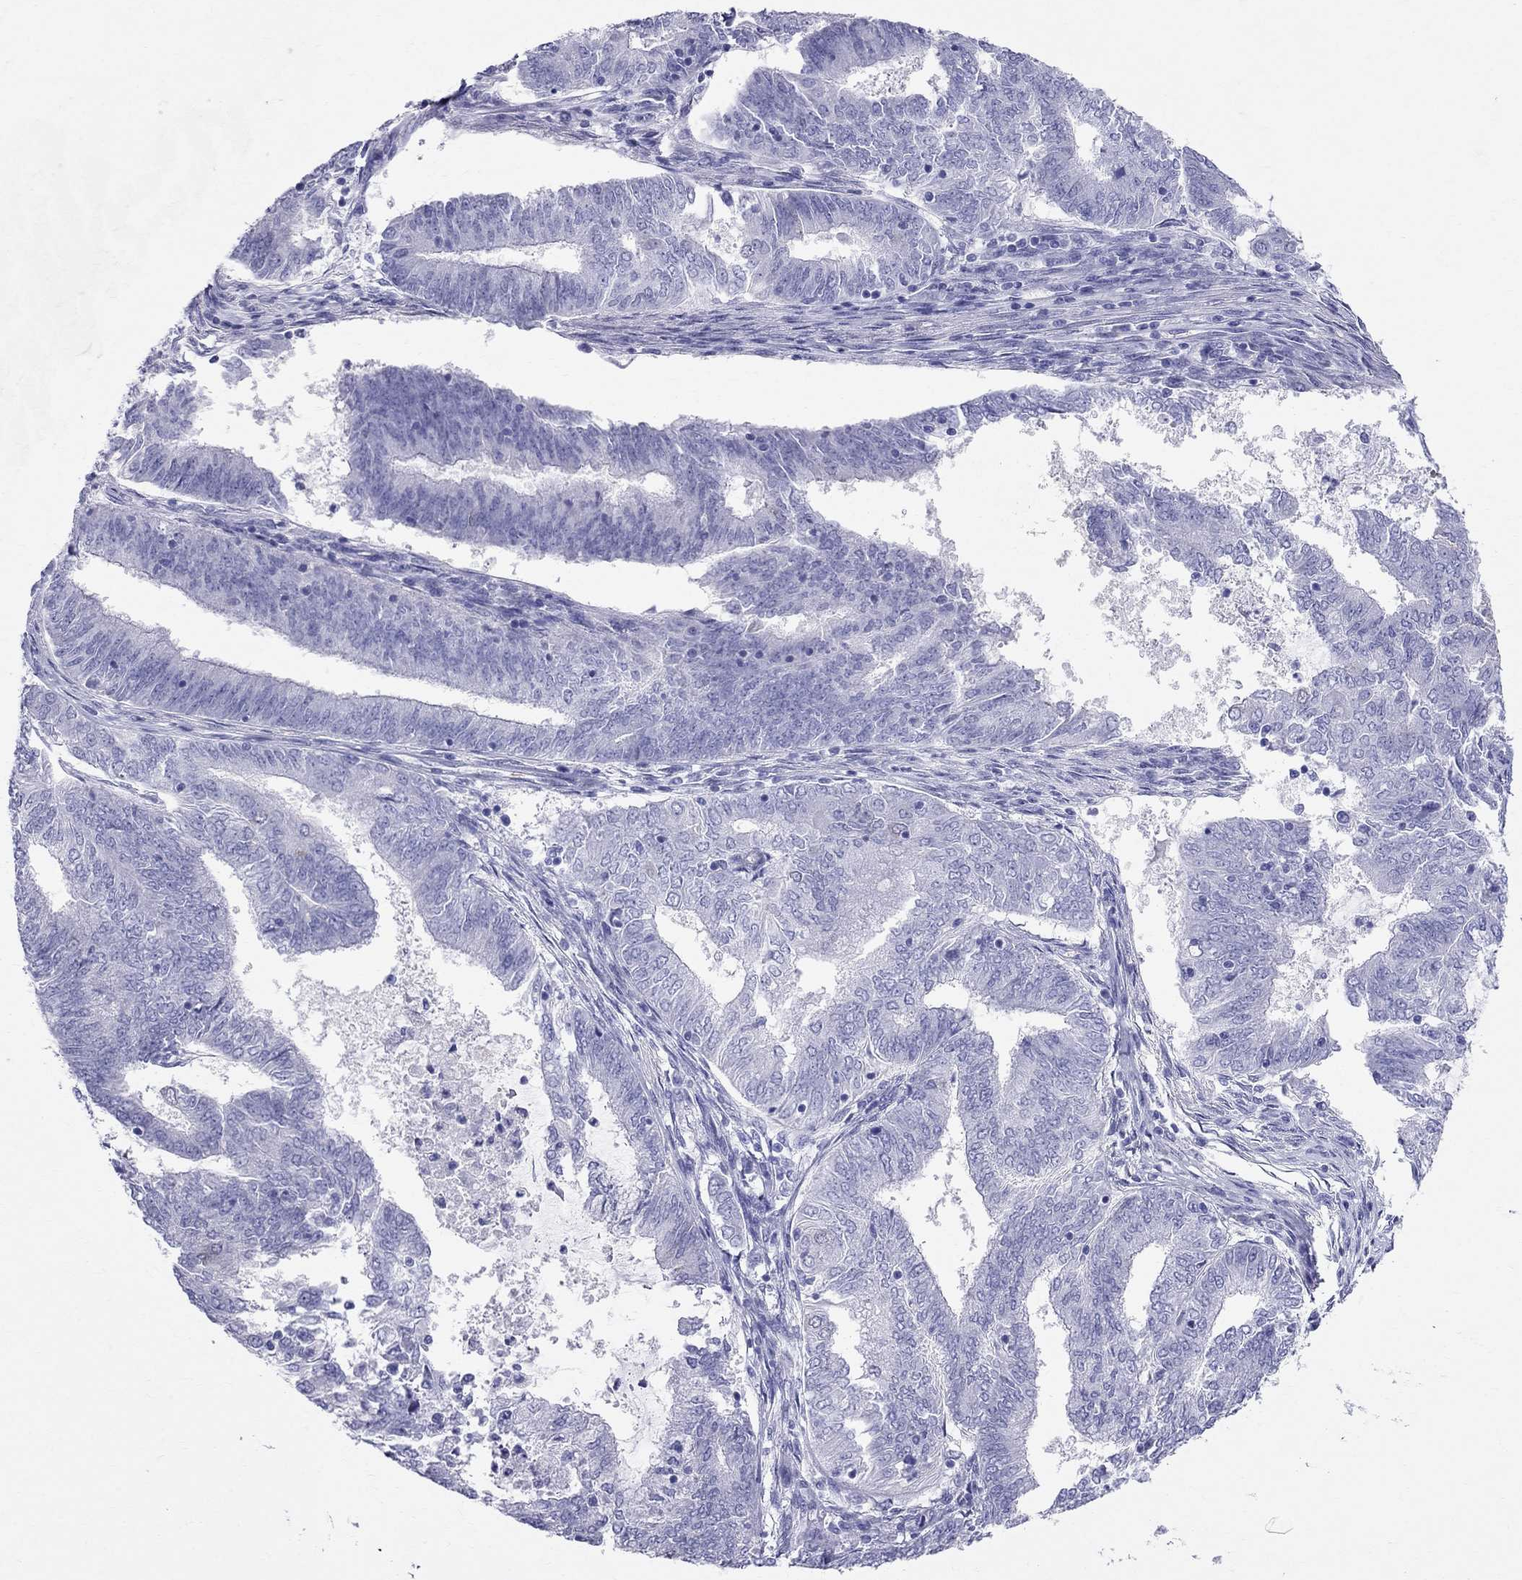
{"staining": {"intensity": "negative", "quantity": "none", "location": "none"}, "tissue": "endometrial cancer", "cell_type": "Tumor cells", "image_type": "cancer", "snomed": [{"axis": "morphology", "description": "Adenocarcinoma, NOS"}, {"axis": "topography", "description": "Endometrium"}], "caption": "An immunohistochemistry (IHC) photomicrograph of adenocarcinoma (endometrial) is shown. There is no staining in tumor cells of adenocarcinoma (endometrial).", "gene": "DNAAF6", "patient": {"sex": "female", "age": 62}}